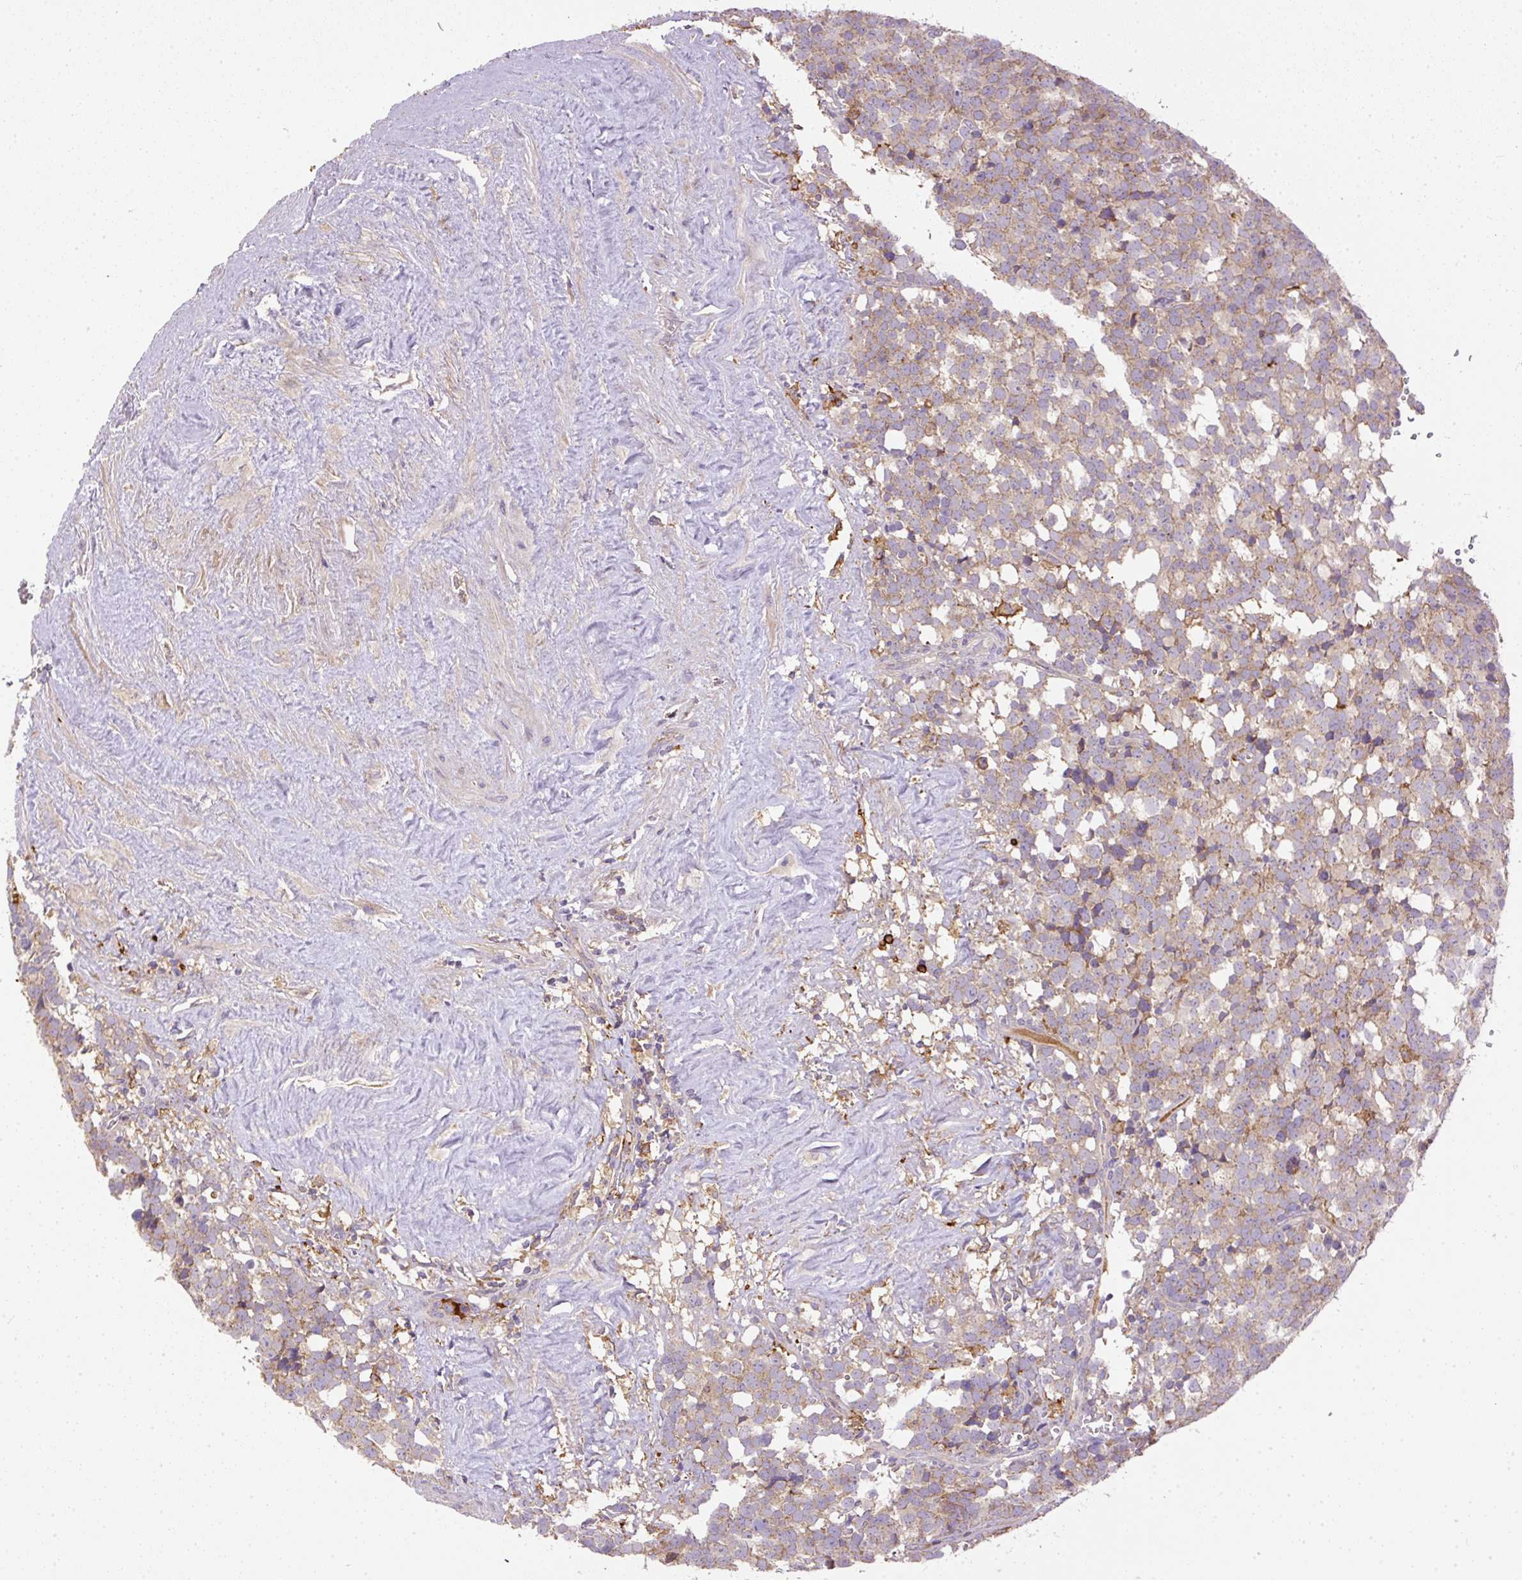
{"staining": {"intensity": "weak", "quantity": "<25%", "location": "cytoplasmic/membranous"}, "tissue": "testis cancer", "cell_type": "Tumor cells", "image_type": "cancer", "snomed": [{"axis": "morphology", "description": "Seminoma, NOS"}, {"axis": "topography", "description": "Testis"}], "caption": "Testis cancer (seminoma) was stained to show a protein in brown. There is no significant staining in tumor cells.", "gene": "DAPK1", "patient": {"sex": "male", "age": 71}}